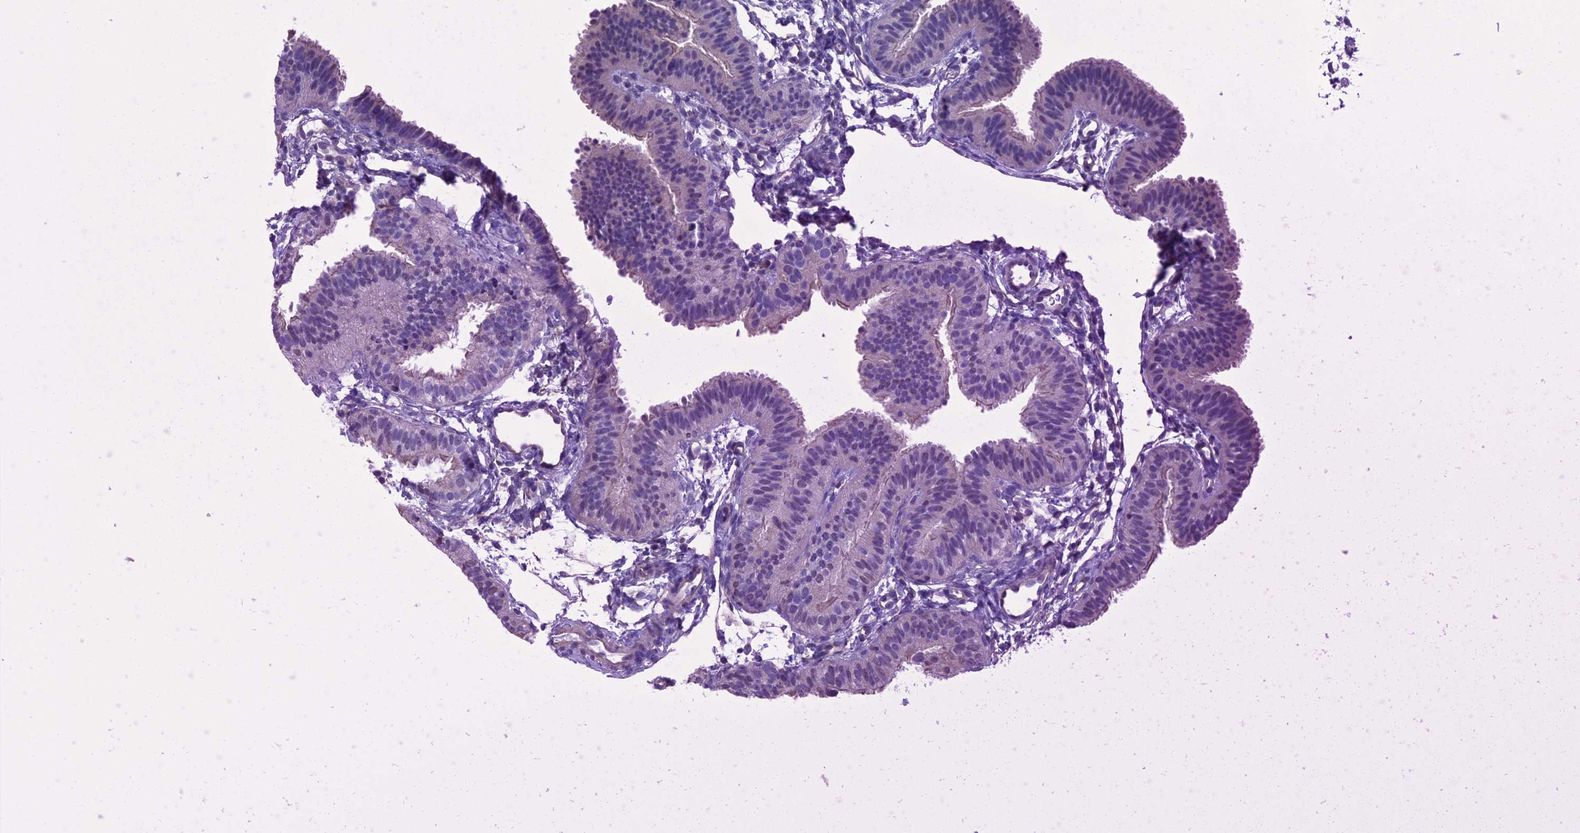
{"staining": {"intensity": "weak", "quantity": "<25%", "location": "nuclear"}, "tissue": "fallopian tube", "cell_type": "Glandular cells", "image_type": "normal", "snomed": [{"axis": "morphology", "description": "Normal tissue, NOS"}, {"axis": "topography", "description": "Fallopian tube"}], "caption": "Immunohistochemical staining of normal fallopian tube demonstrates no significant staining in glandular cells.", "gene": "SLC1A6", "patient": {"sex": "female", "age": 35}}